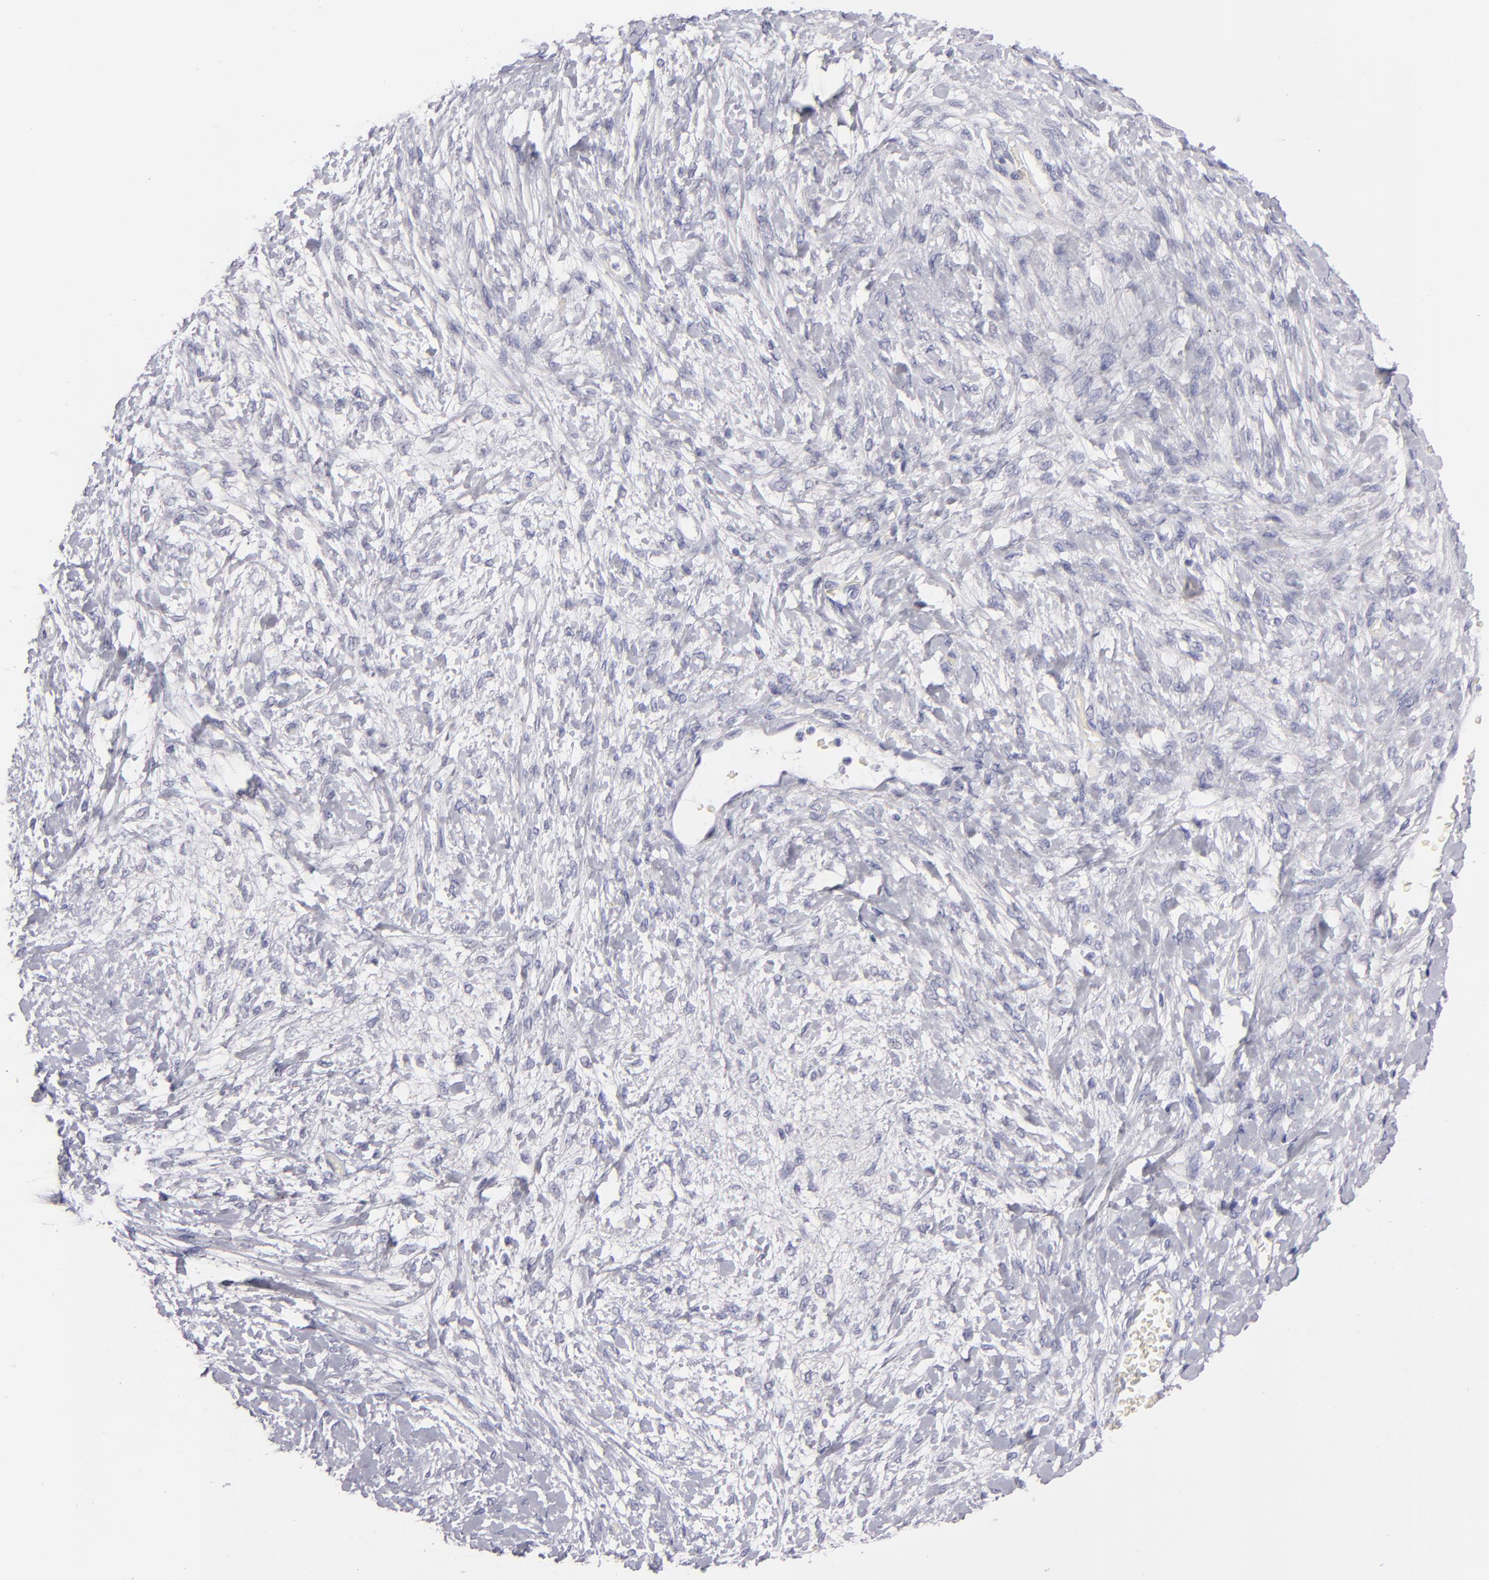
{"staining": {"intensity": "negative", "quantity": "none", "location": "none"}, "tissue": "ovarian cancer", "cell_type": "Tumor cells", "image_type": "cancer", "snomed": [{"axis": "morphology", "description": "Cystadenocarcinoma, serous, NOS"}, {"axis": "topography", "description": "Ovary"}], "caption": "This is an immunohistochemistry (IHC) photomicrograph of serous cystadenocarcinoma (ovarian). There is no expression in tumor cells.", "gene": "VIL1", "patient": {"sex": "female", "age": 69}}